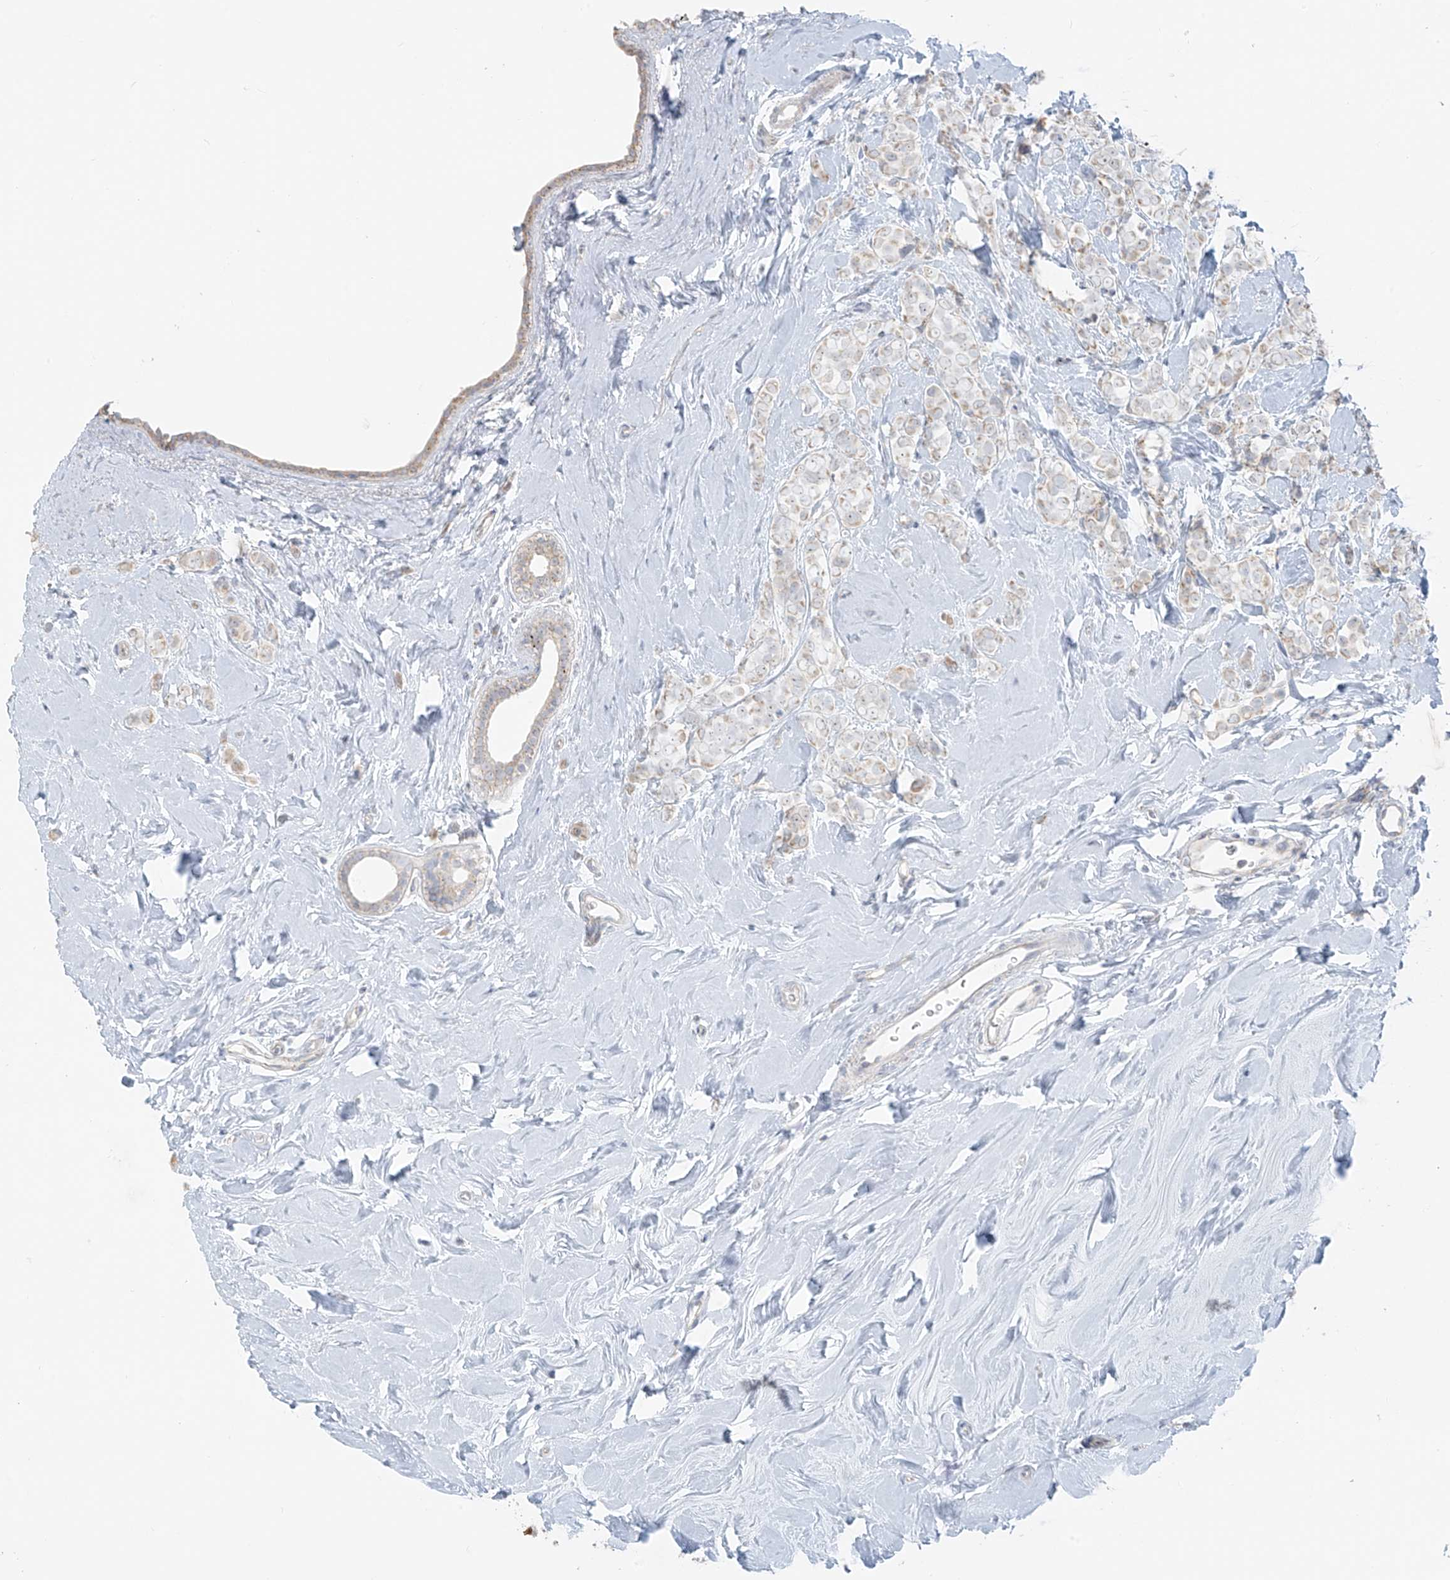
{"staining": {"intensity": "weak", "quantity": "<25%", "location": "cytoplasmic/membranous"}, "tissue": "breast cancer", "cell_type": "Tumor cells", "image_type": "cancer", "snomed": [{"axis": "morphology", "description": "Lobular carcinoma"}, {"axis": "topography", "description": "Breast"}], "caption": "There is no significant expression in tumor cells of breast lobular carcinoma. (Stains: DAB immunohistochemistry with hematoxylin counter stain, Microscopy: brightfield microscopy at high magnification).", "gene": "UST", "patient": {"sex": "female", "age": 47}}